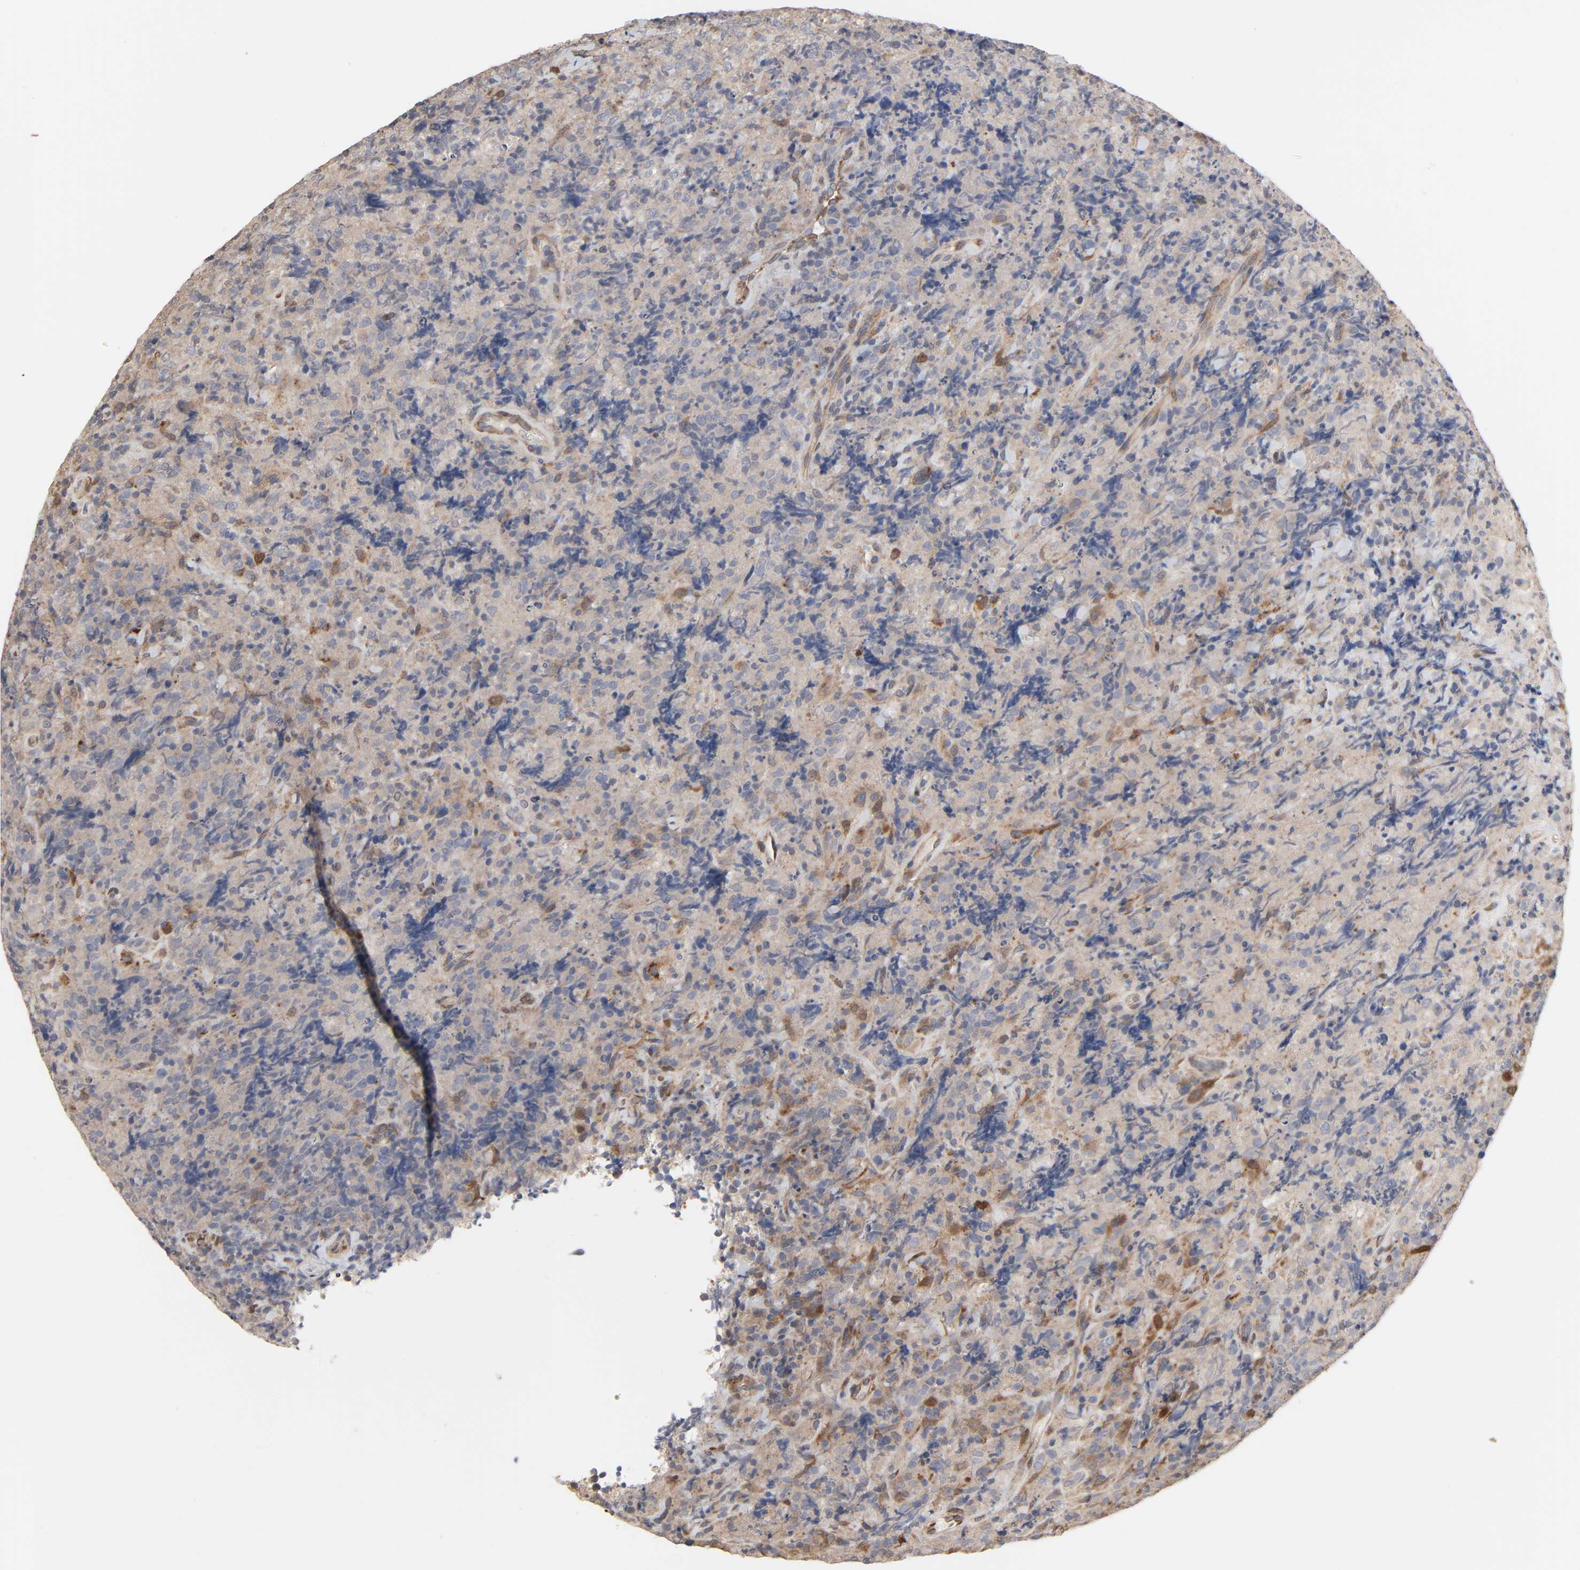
{"staining": {"intensity": "moderate", "quantity": "25%-75%", "location": "cytoplasmic/membranous"}, "tissue": "lymphoma", "cell_type": "Tumor cells", "image_type": "cancer", "snomed": [{"axis": "morphology", "description": "Malignant lymphoma, non-Hodgkin's type, High grade"}, {"axis": "topography", "description": "Tonsil"}], "caption": "A high-resolution micrograph shows IHC staining of malignant lymphoma, non-Hodgkin's type (high-grade), which reveals moderate cytoplasmic/membranous staining in about 25%-75% of tumor cells. (brown staining indicates protein expression, while blue staining denotes nuclei).", "gene": "NDRG2", "patient": {"sex": "female", "age": 36}}